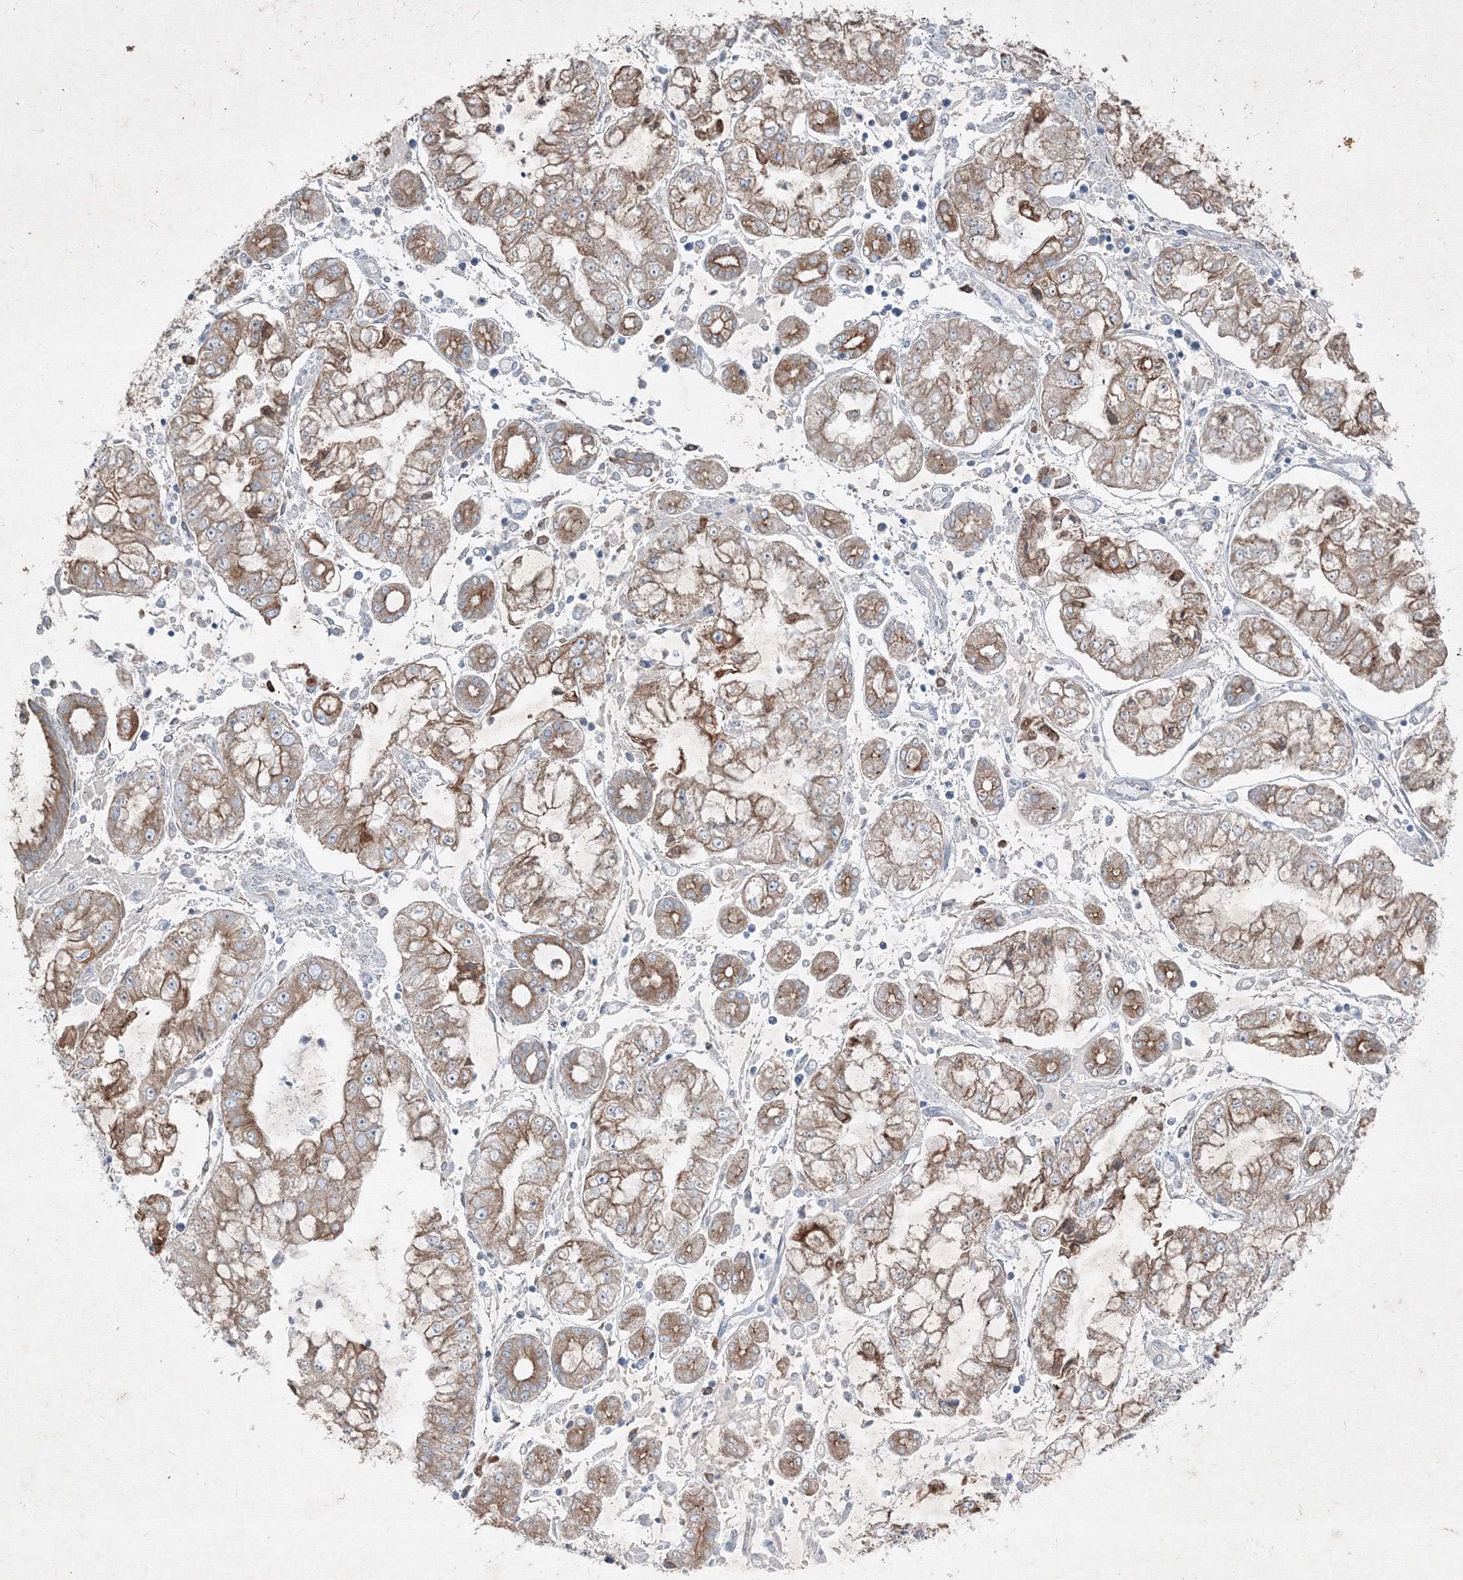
{"staining": {"intensity": "moderate", "quantity": ">75%", "location": "cytoplasmic/membranous"}, "tissue": "stomach cancer", "cell_type": "Tumor cells", "image_type": "cancer", "snomed": [{"axis": "morphology", "description": "Adenocarcinoma, NOS"}, {"axis": "topography", "description": "Stomach"}], "caption": "Stomach adenocarcinoma stained with a protein marker shows moderate staining in tumor cells.", "gene": "IFNAR1", "patient": {"sex": "male", "age": 76}}